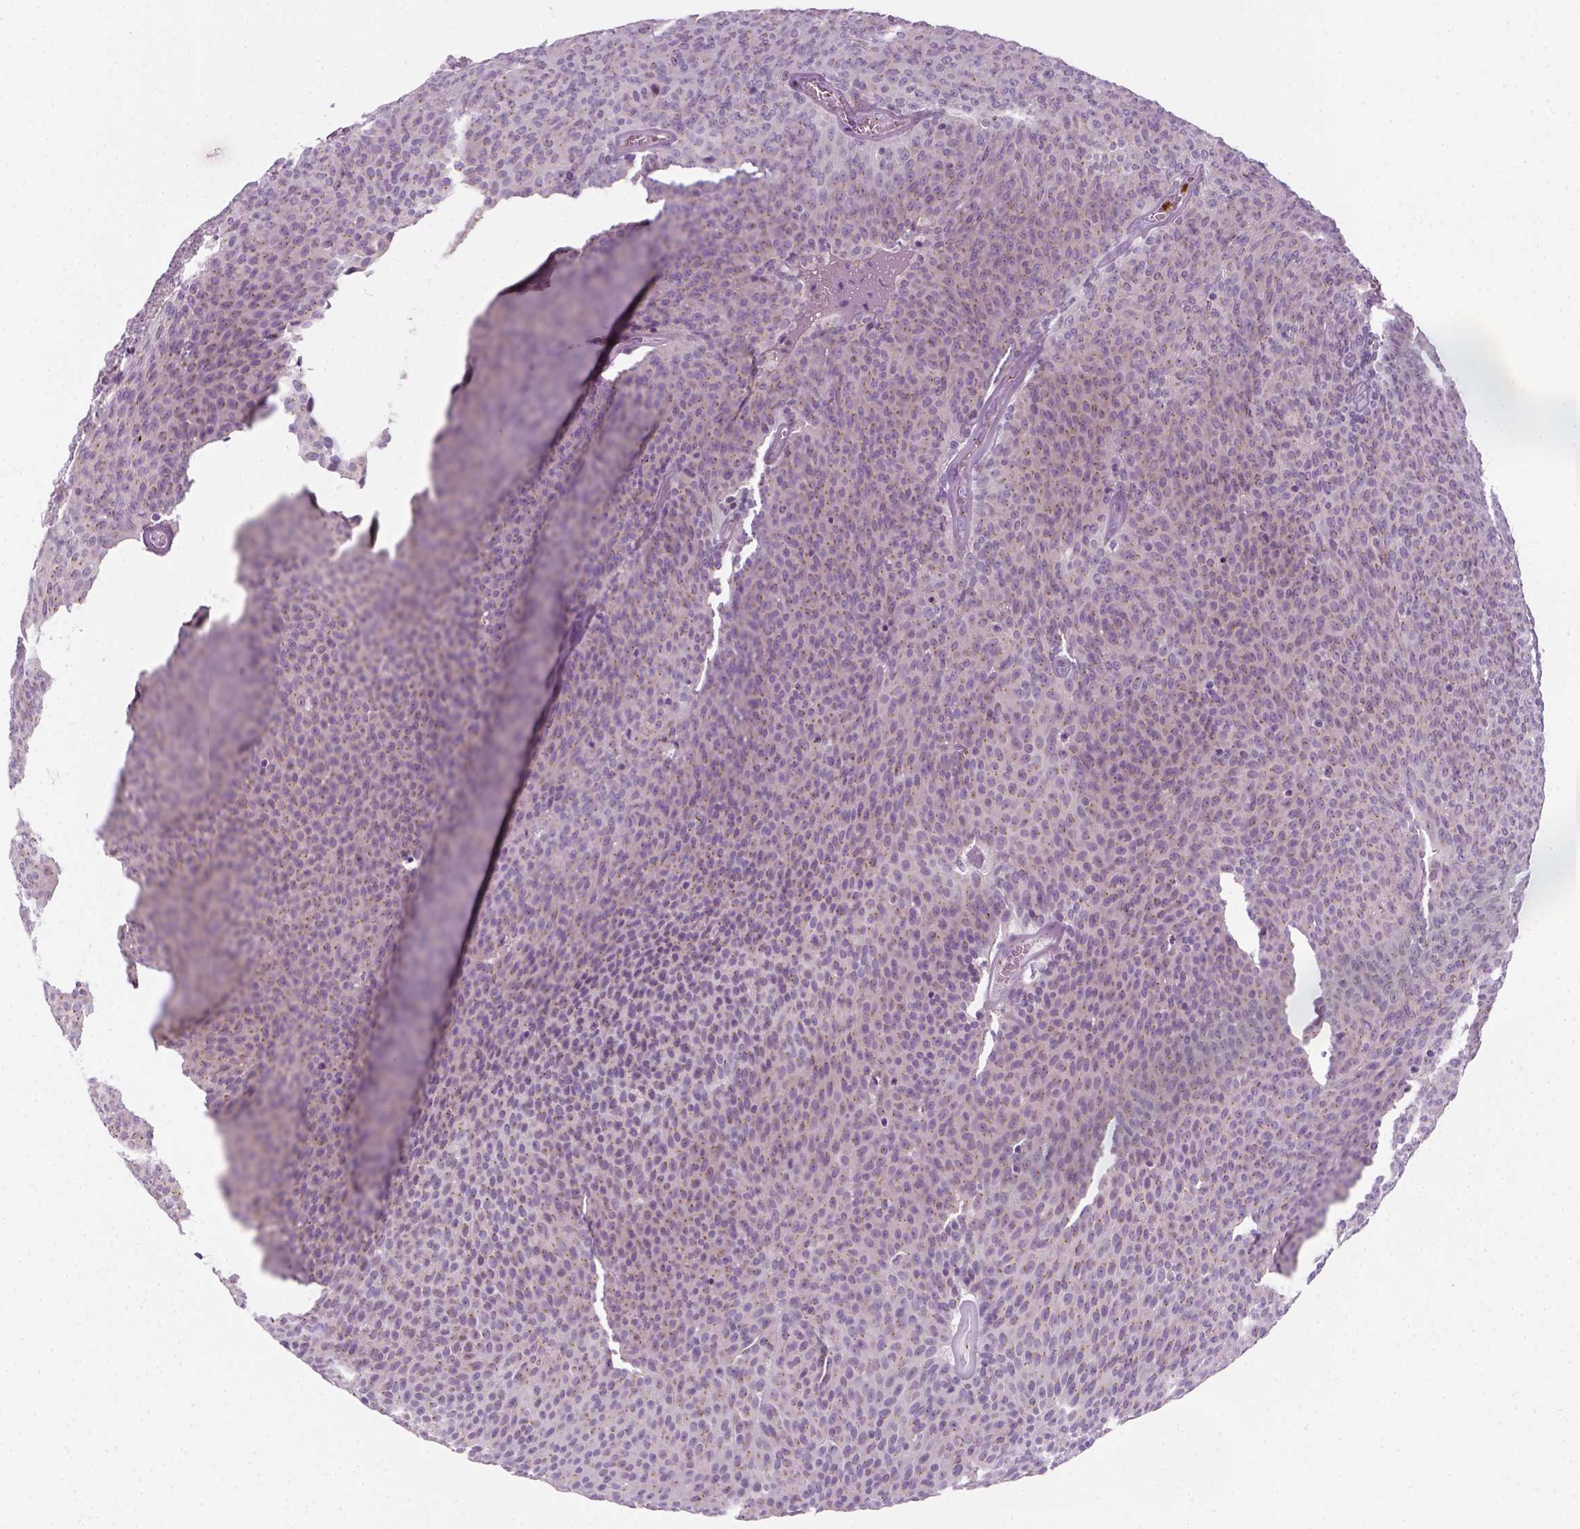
{"staining": {"intensity": "negative", "quantity": "none", "location": "none"}, "tissue": "urothelial cancer", "cell_type": "Tumor cells", "image_type": "cancer", "snomed": [{"axis": "morphology", "description": "Urothelial carcinoma, Low grade"}, {"axis": "topography", "description": "Urinary bladder"}], "caption": "Urothelial cancer stained for a protein using immunohistochemistry reveals no staining tumor cells.", "gene": "IL4", "patient": {"sex": "male", "age": 77}}